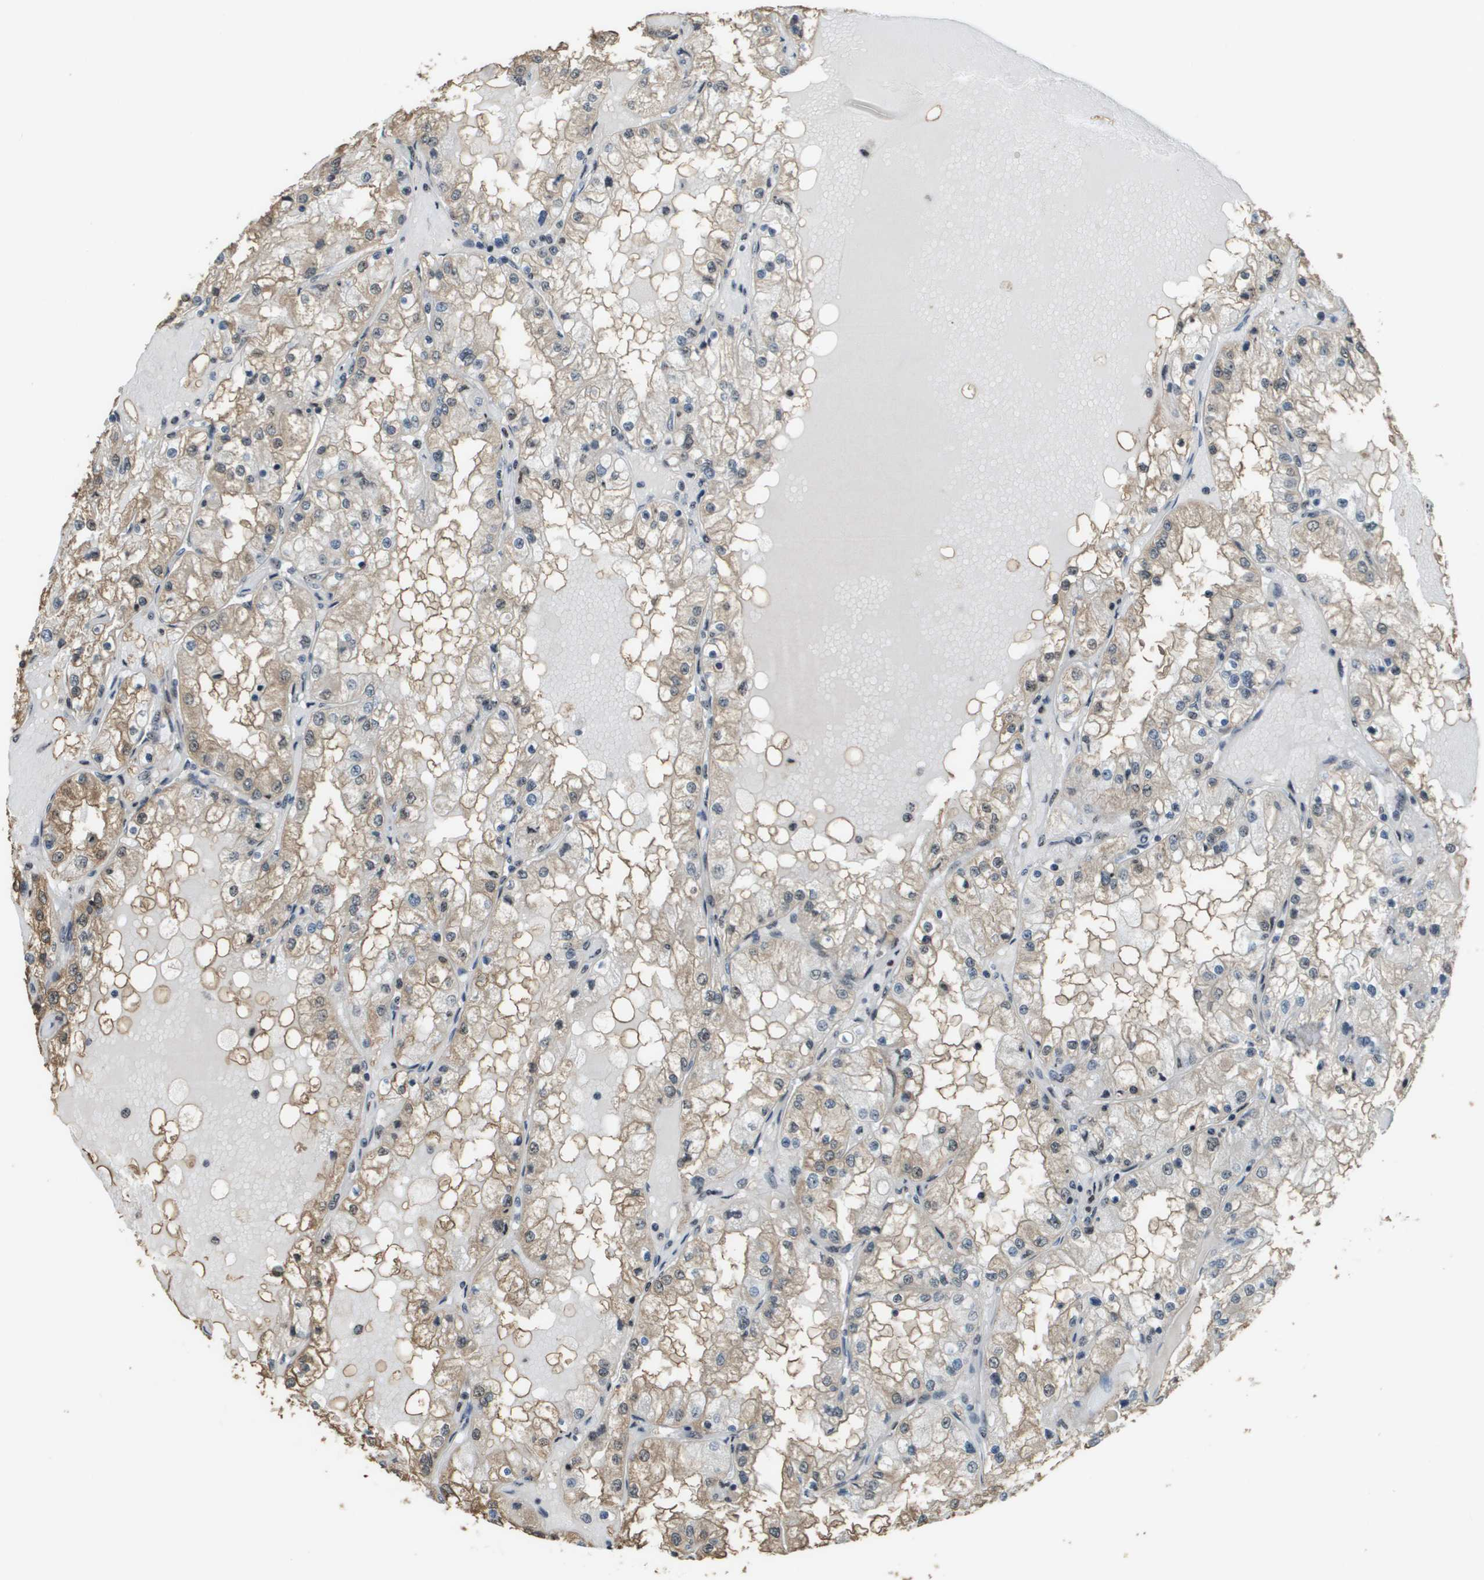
{"staining": {"intensity": "weak", "quantity": ">75%", "location": "cytoplasmic/membranous"}, "tissue": "renal cancer", "cell_type": "Tumor cells", "image_type": "cancer", "snomed": [{"axis": "morphology", "description": "Adenocarcinoma, NOS"}, {"axis": "topography", "description": "Kidney"}], "caption": "A brown stain labels weak cytoplasmic/membranous positivity of a protein in renal cancer tumor cells.", "gene": "SP100", "patient": {"sex": "male", "age": 68}}